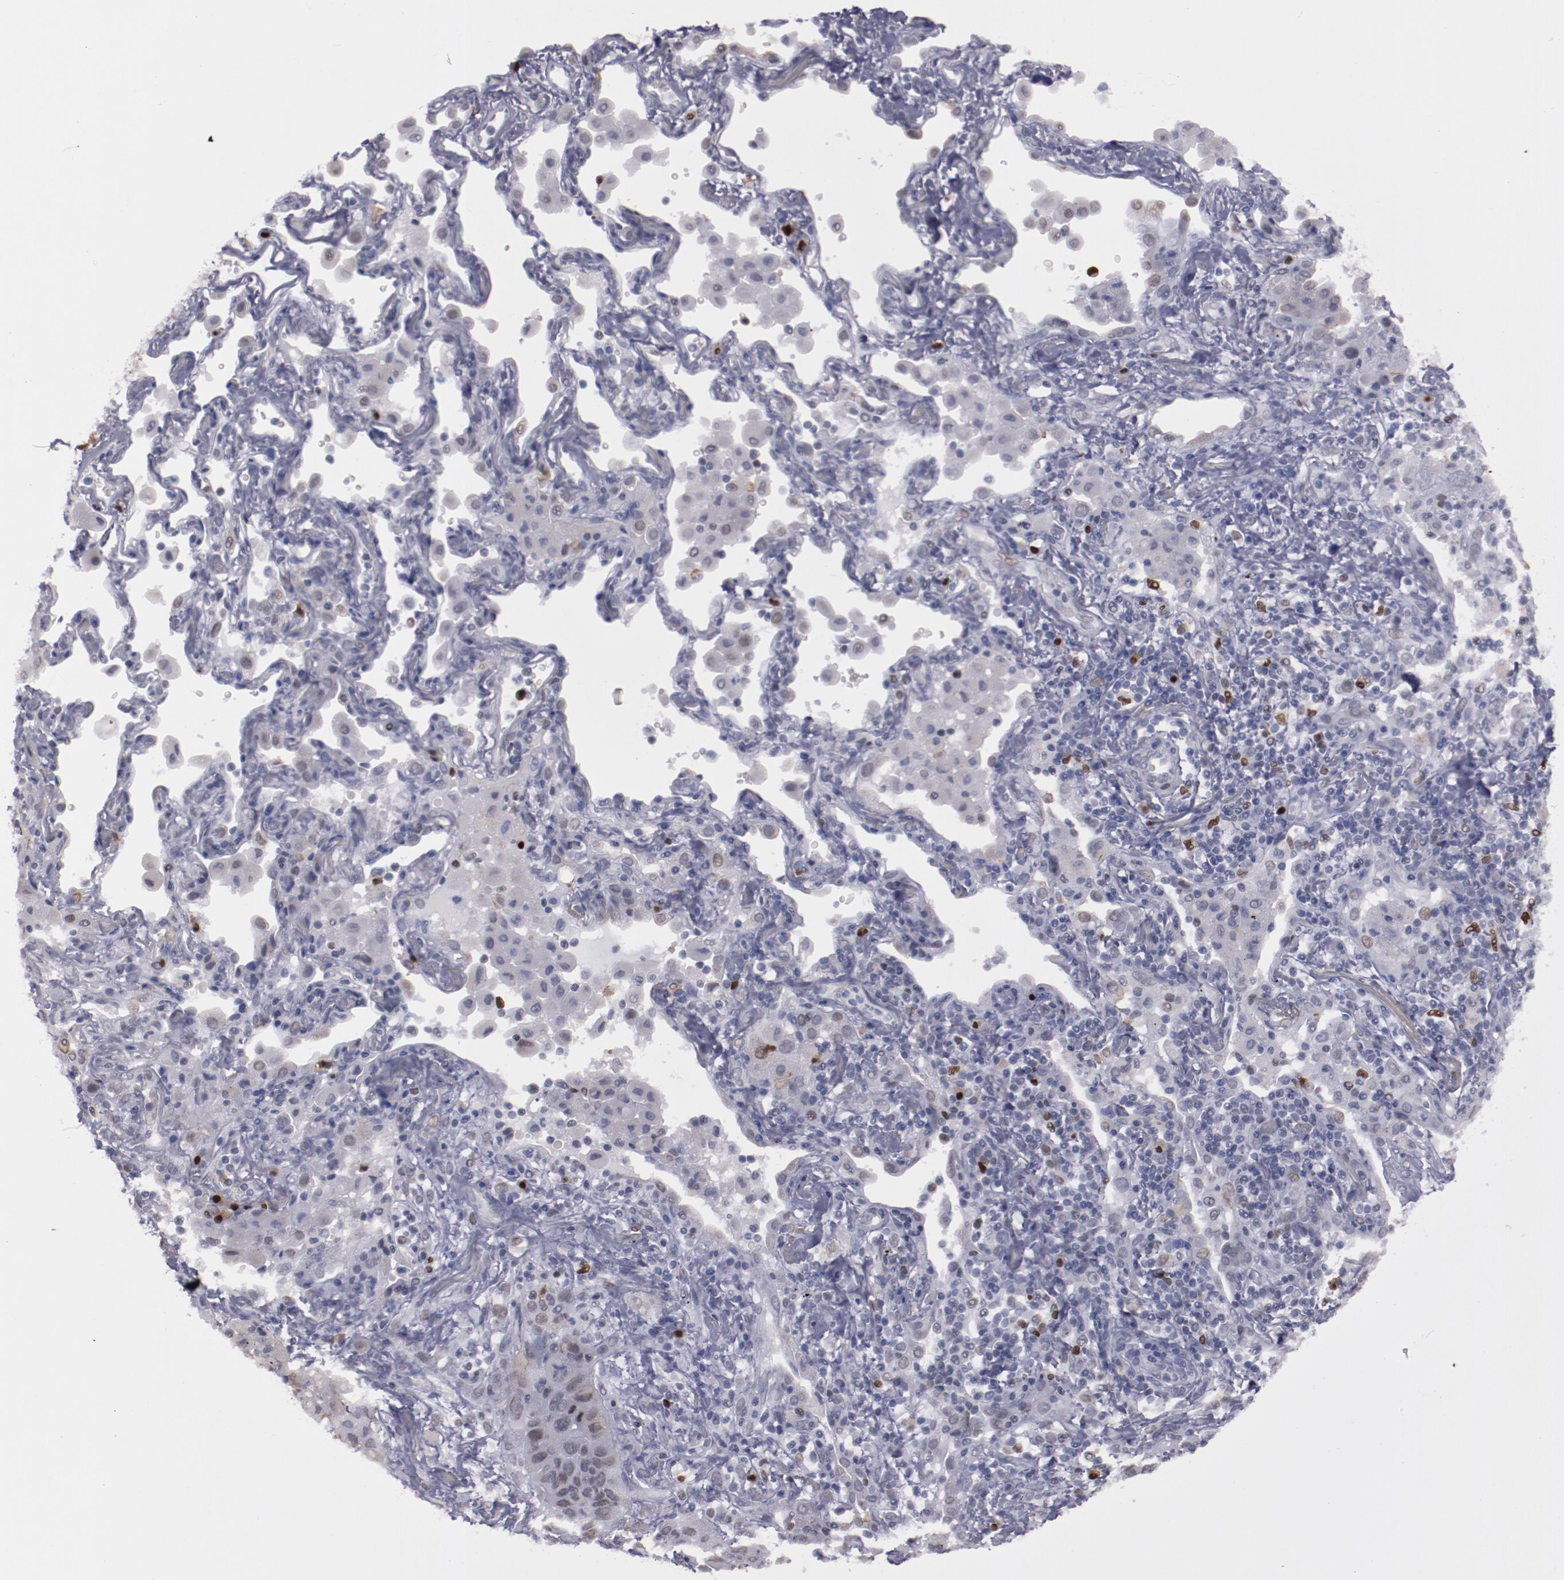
{"staining": {"intensity": "negative", "quantity": "none", "location": "none"}, "tissue": "lung cancer", "cell_type": "Tumor cells", "image_type": "cancer", "snomed": [{"axis": "morphology", "description": "Squamous cell carcinoma, NOS"}, {"axis": "topography", "description": "Lung"}], "caption": "This is an IHC photomicrograph of lung cancer. There is no positivity in tumor cells.", "gene": "IRF4", "patient": {"sex": "female", "age": 67}}